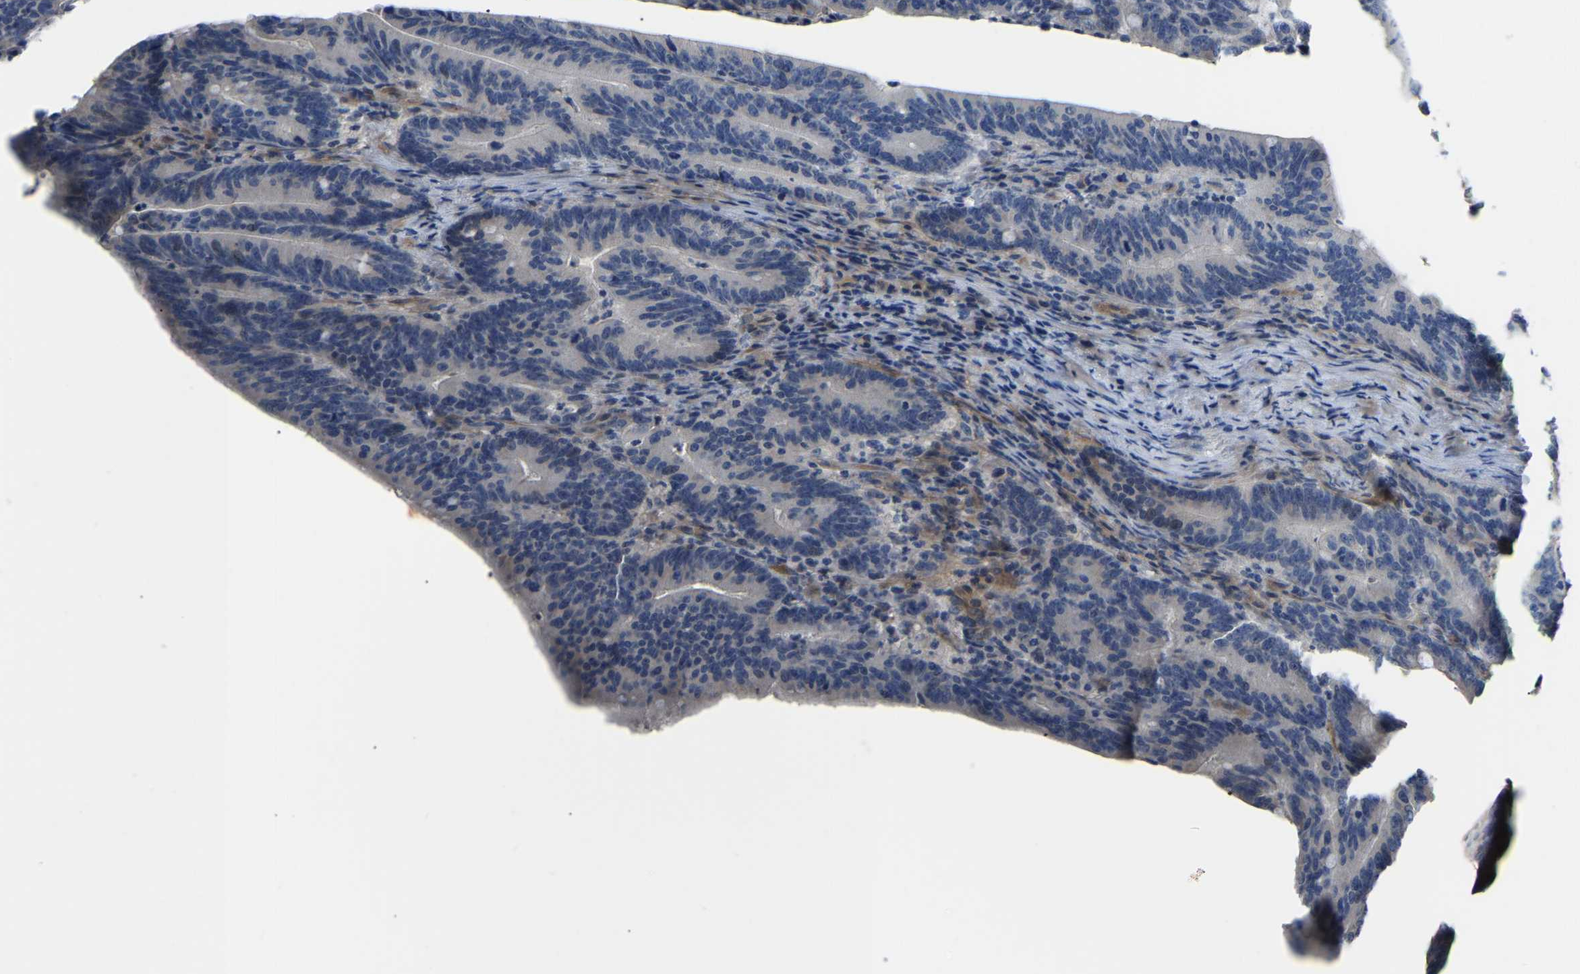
{"staining": {"intensity": "weak", "quantity": "<25%", "location": "cytoplasmic/membranous"}, "tissue": "colorectal cancer", "cell_type": "Tumor cells", "image_type": "cancer", "snomed": [{"axis": "morphology", "description": "Adenocarcinoma, NOS"}, {"axis": "topography", "description": "Colon"}], "caption": "A photomicrograph of human colorectal cancer is negative for staining in tumor cells. Brightfield microscopy of IHC stained with DAB (3,3'-diaminobenzidine) (brown) and hematoxylin (blue), captured at high magnification.", "gene": "HIGD2B", "patient": {"sex": "female", "age": 66}}